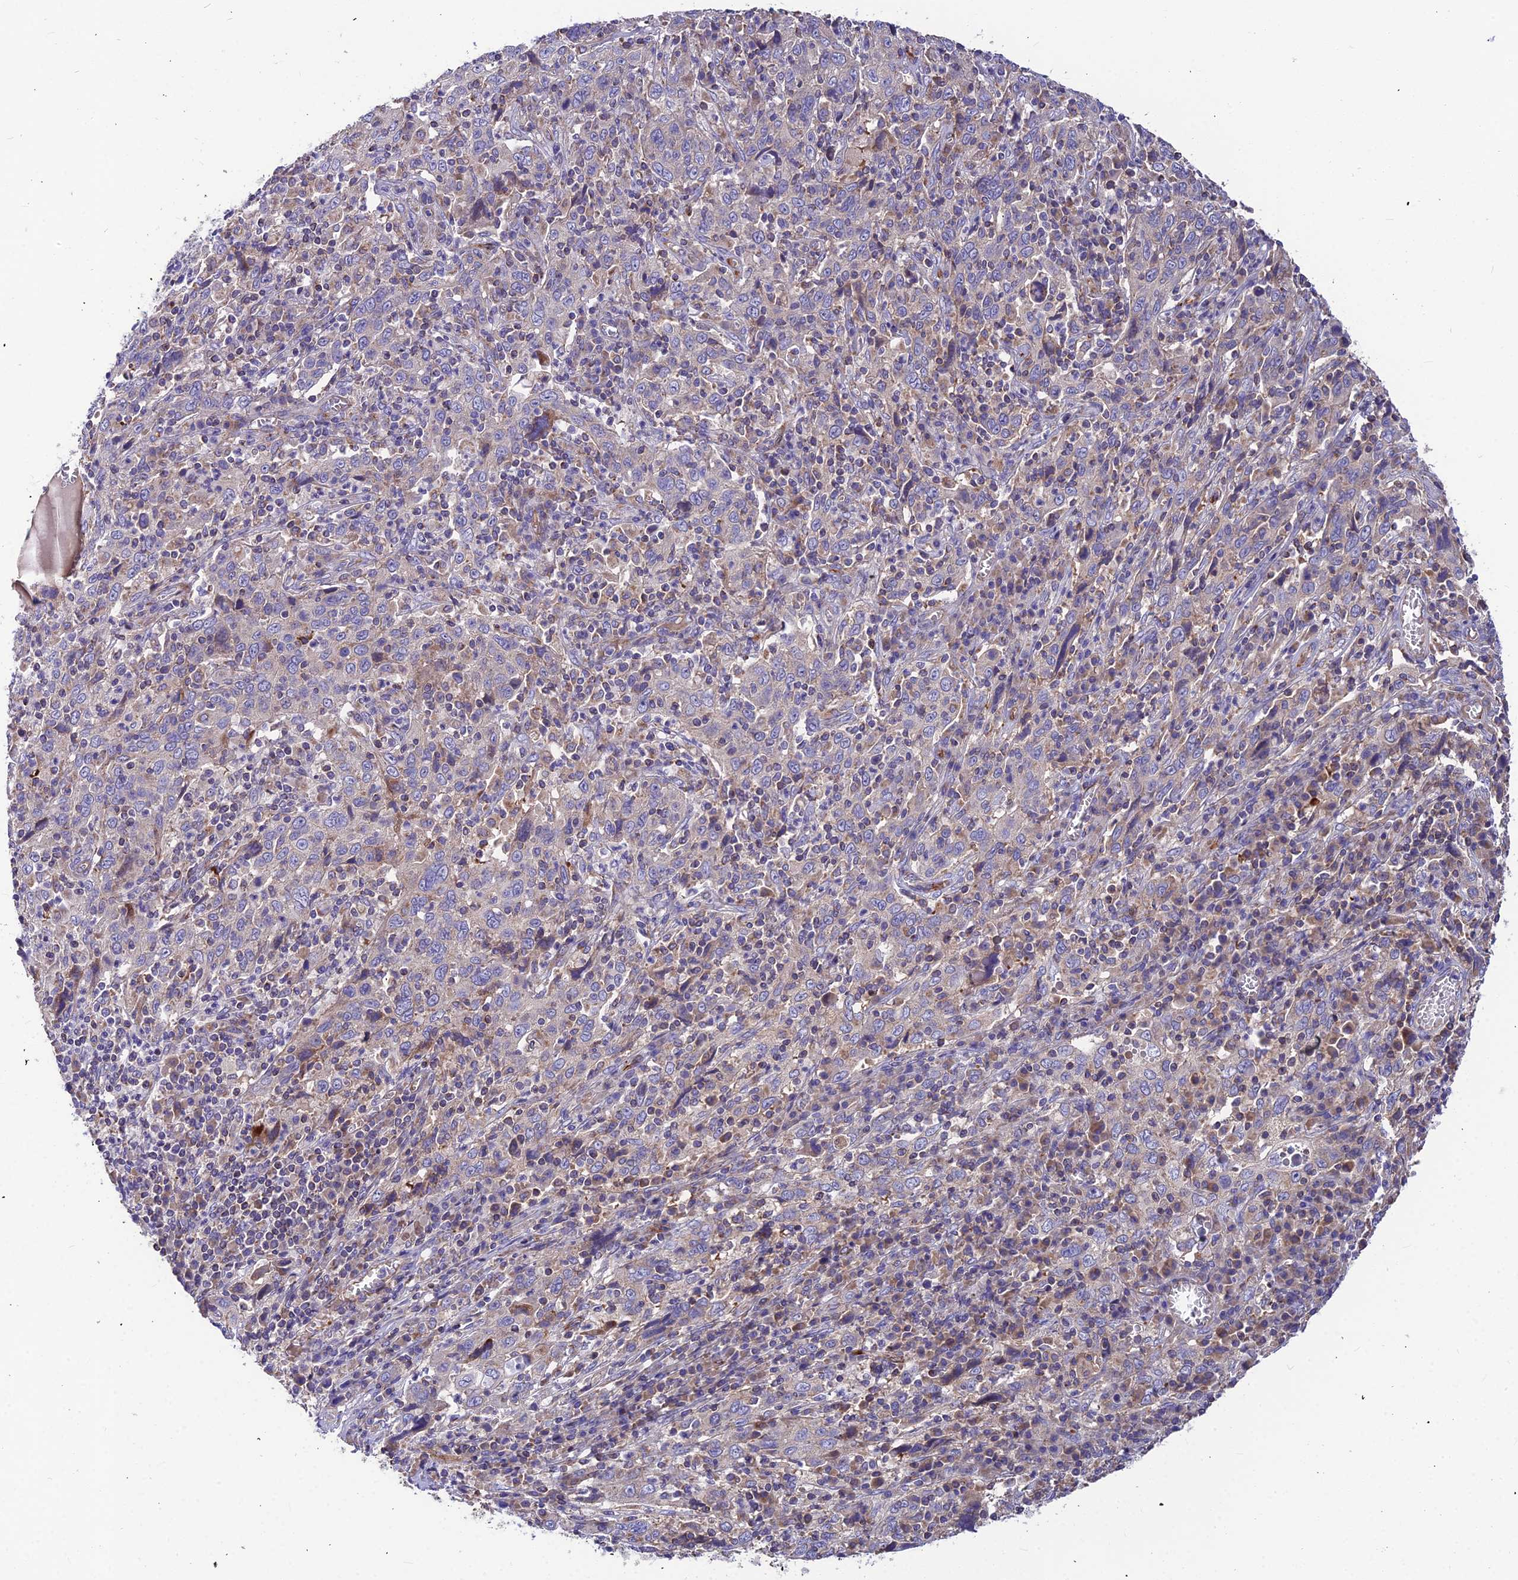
{"staining": {"intensity": "negative", "quantity": "none", "location": "none"}, "tissue": "cervical cancer", "cell_type": "Tumor cells", "image_type": "cancer", "snomed": [{"axis": "morphology", "description": "Squamous cell carcinoma, NOS"}, {"axis": "topography", "description": "Cervix"}], "caption": "Tumor cells are negative for brown protein staining in cervical cancer (squamous cell carcinoma). Brightfield microscopy of immunohistochemistry (IHC) stained with DAB (3,3'-diaminobenzidine) (brown) and hematoxylin (blue), captured at high magnification.", "gene": "ASPHD1", "patient": {"sex": "female", "age": 46}}